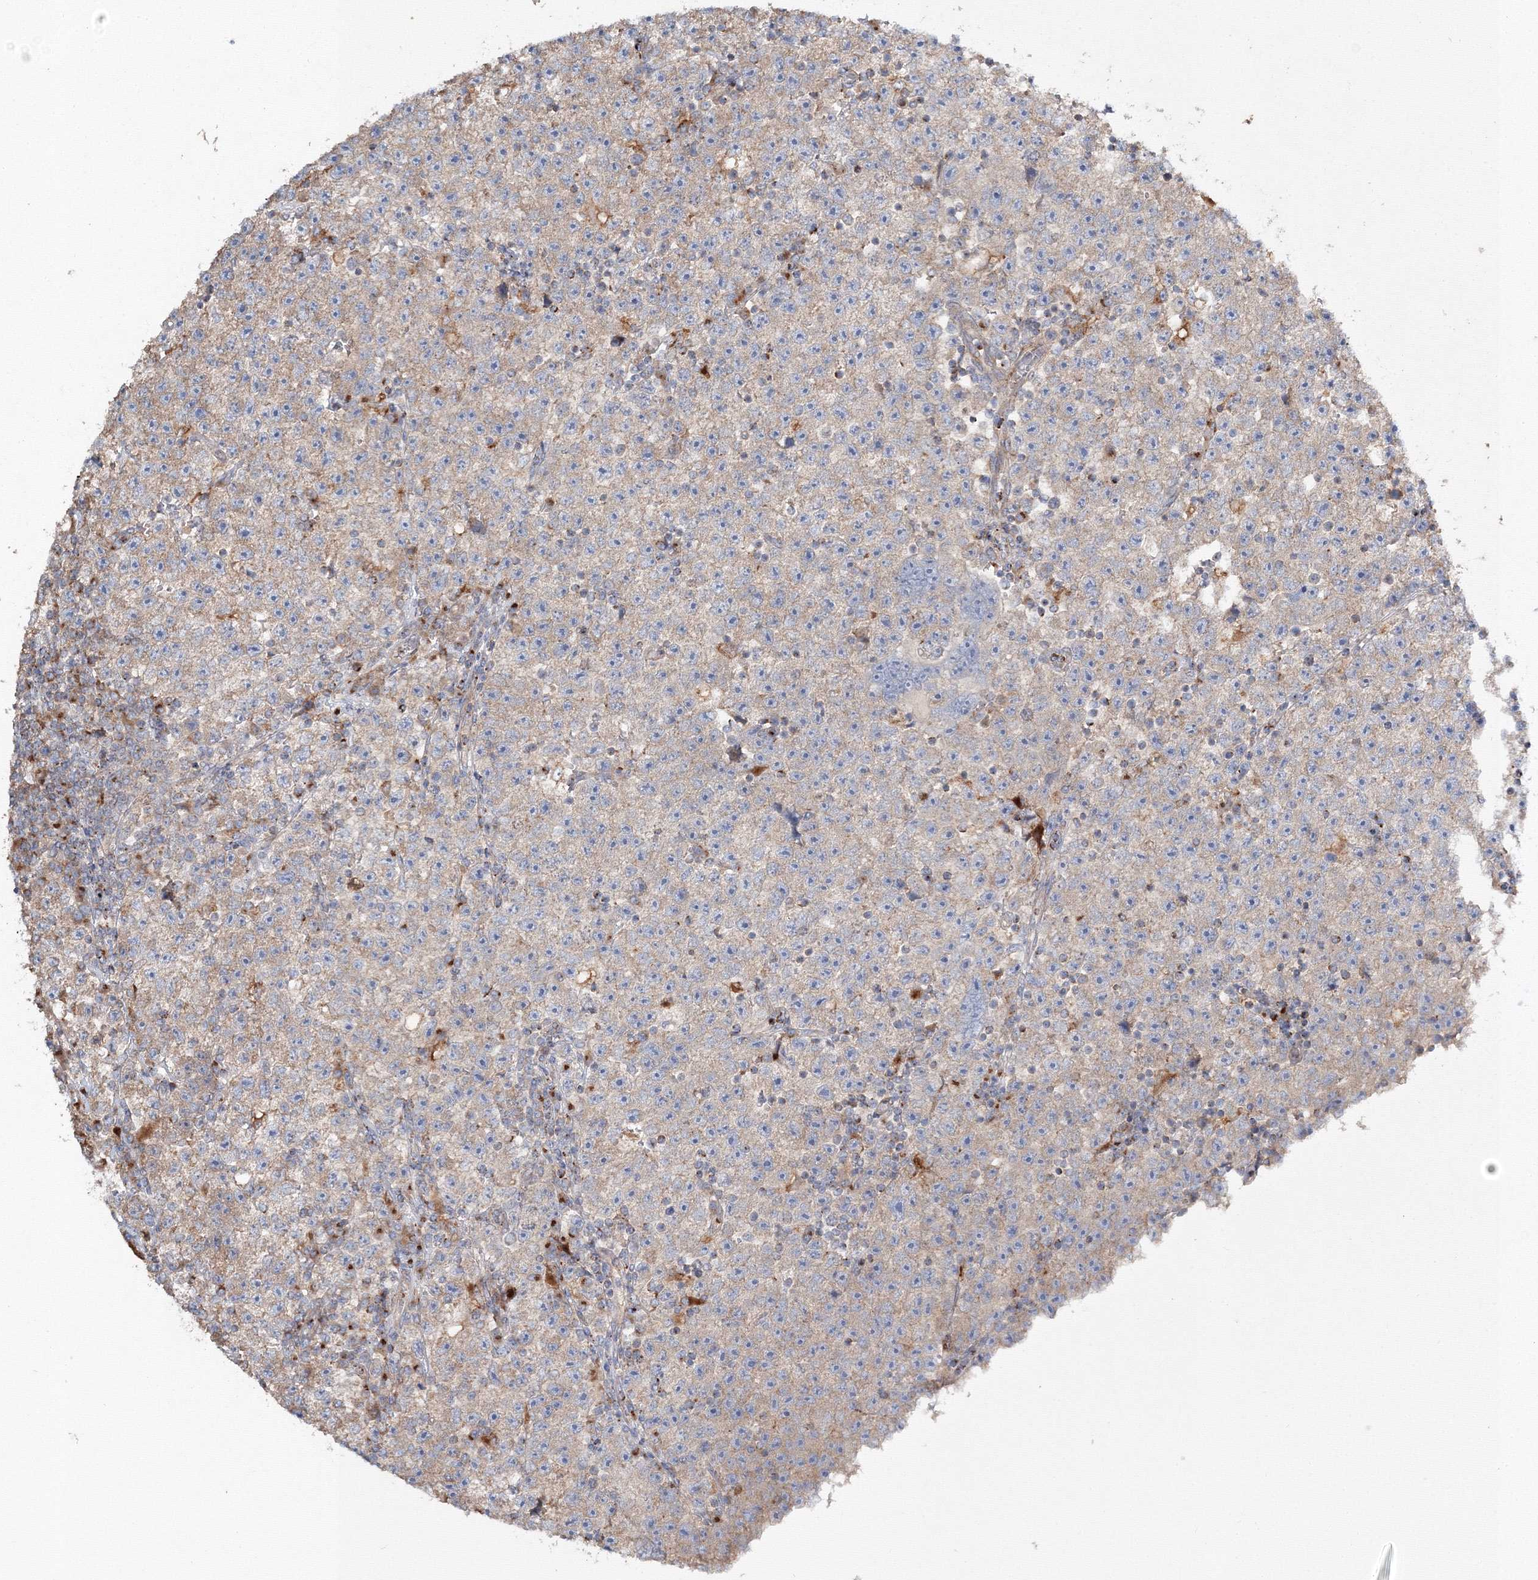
{"staining": {"intensity": "weak", "quantity": "25%-75%", "location": "cytoplasmic/membranous"}, "tissue": "testis cancer", "cell_type": "Tumor cells", "image_type": "cancer", "snomed": [{"axis": "morphology", "description": "Seminoma, NOS"}, {"axis": "topography", "description": "Testis"}], "caption": "A low amount of weak cytoplasmic/membranous expression is appreciated in approximately 25%-75% of tumor cells in testis seminoma tissue. (DAB IHC with brightfield microscopy, high magnification).", "gene": "DDO", "patient": {"sex": "male", "age": 22}}